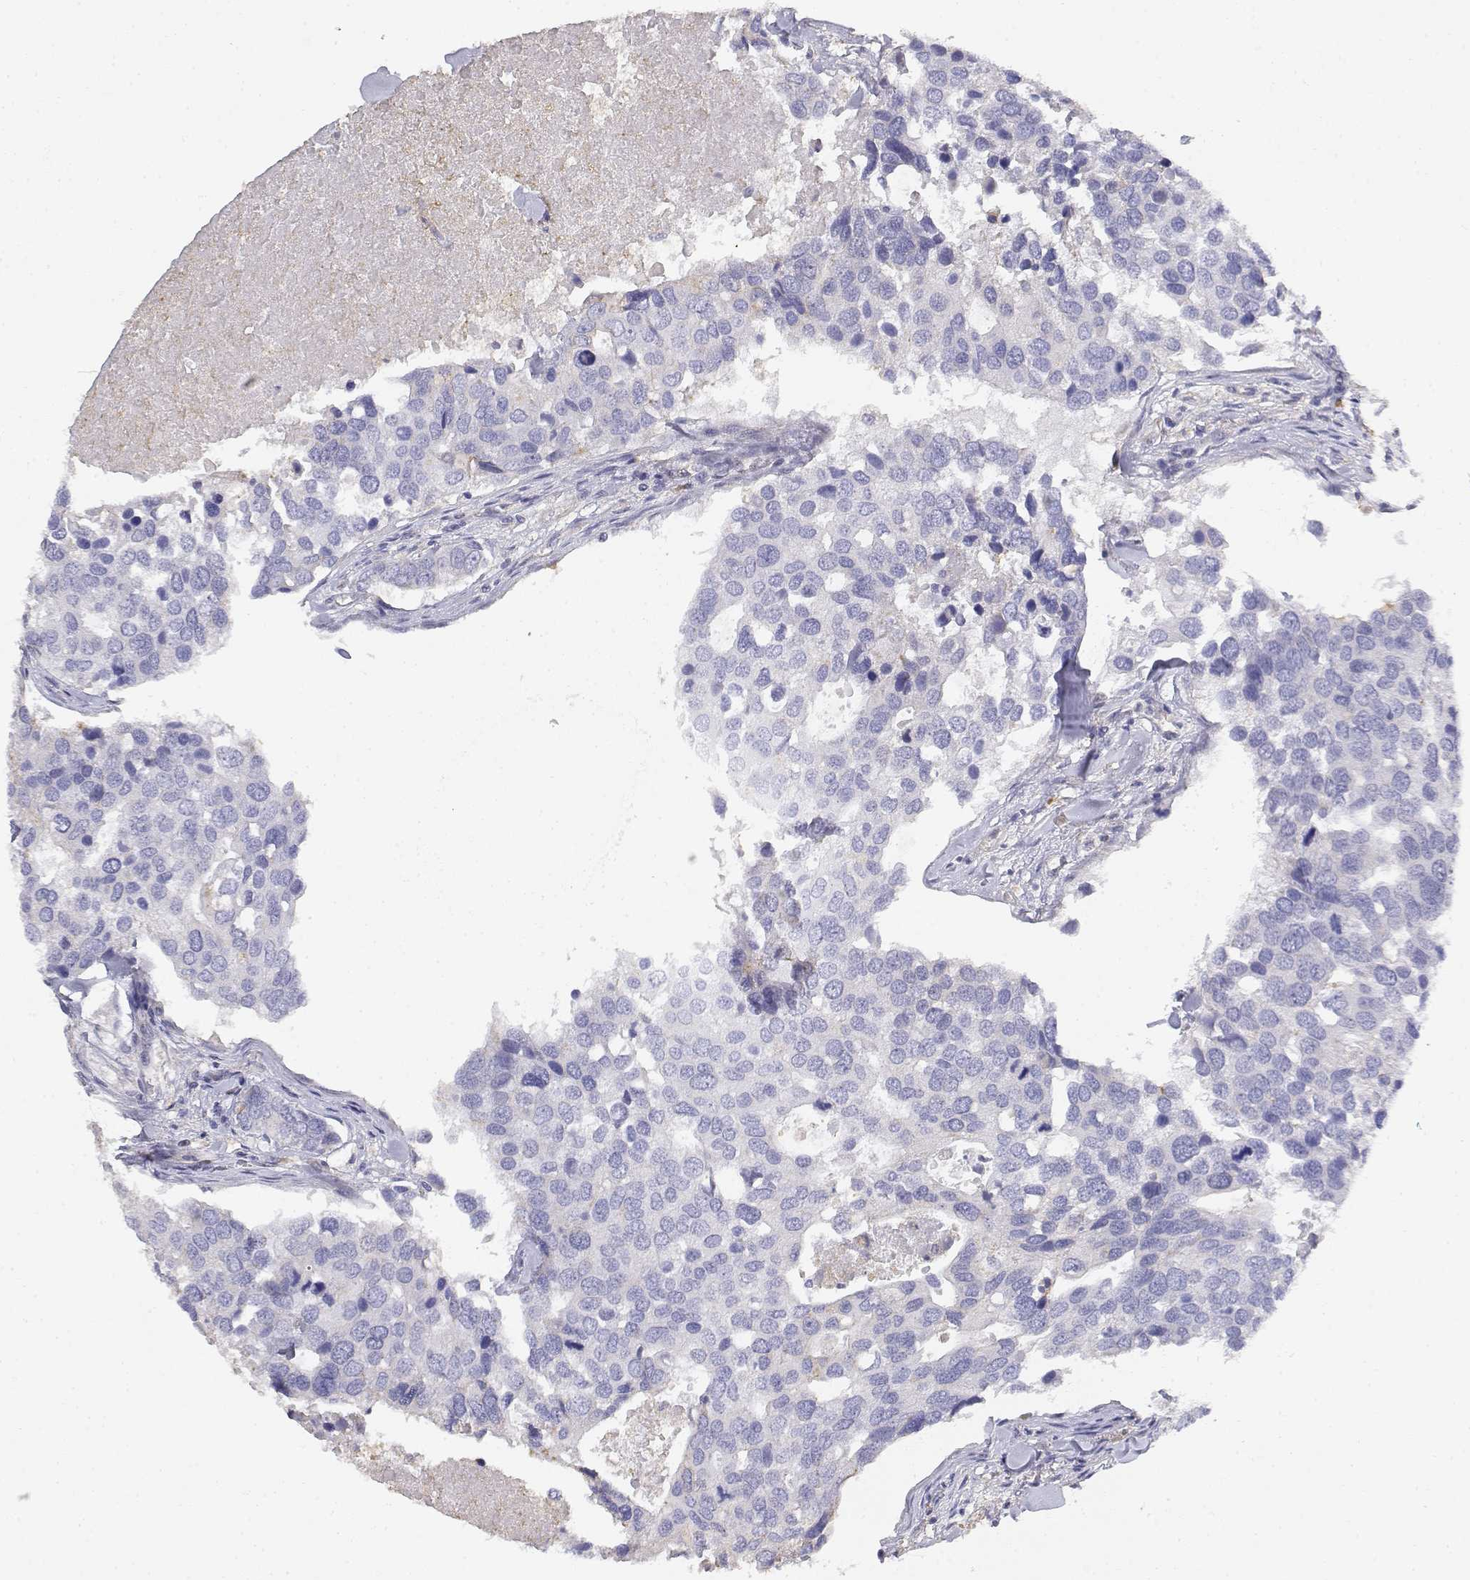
{"staining": {"intensity": "negative", "quantity": "none", "location": "none"}, "tissue": "breast cancer", "cell_type": "Tumor cells", "image_type": "cancer", "snomed": [{"axis": "morphology", "description": "Duct carcinoma"}, {"axis": "topography", "description": "Breast"}], "caption": "DAB (3,3'-diaminobenzidine) immunohistochemical staining of human breast cancer (infiltrating ductal carcinoma) exhibits no significant staining in tumor cells.", "gene": "ADA", "patient": {"sex": "female", "age": 83}}